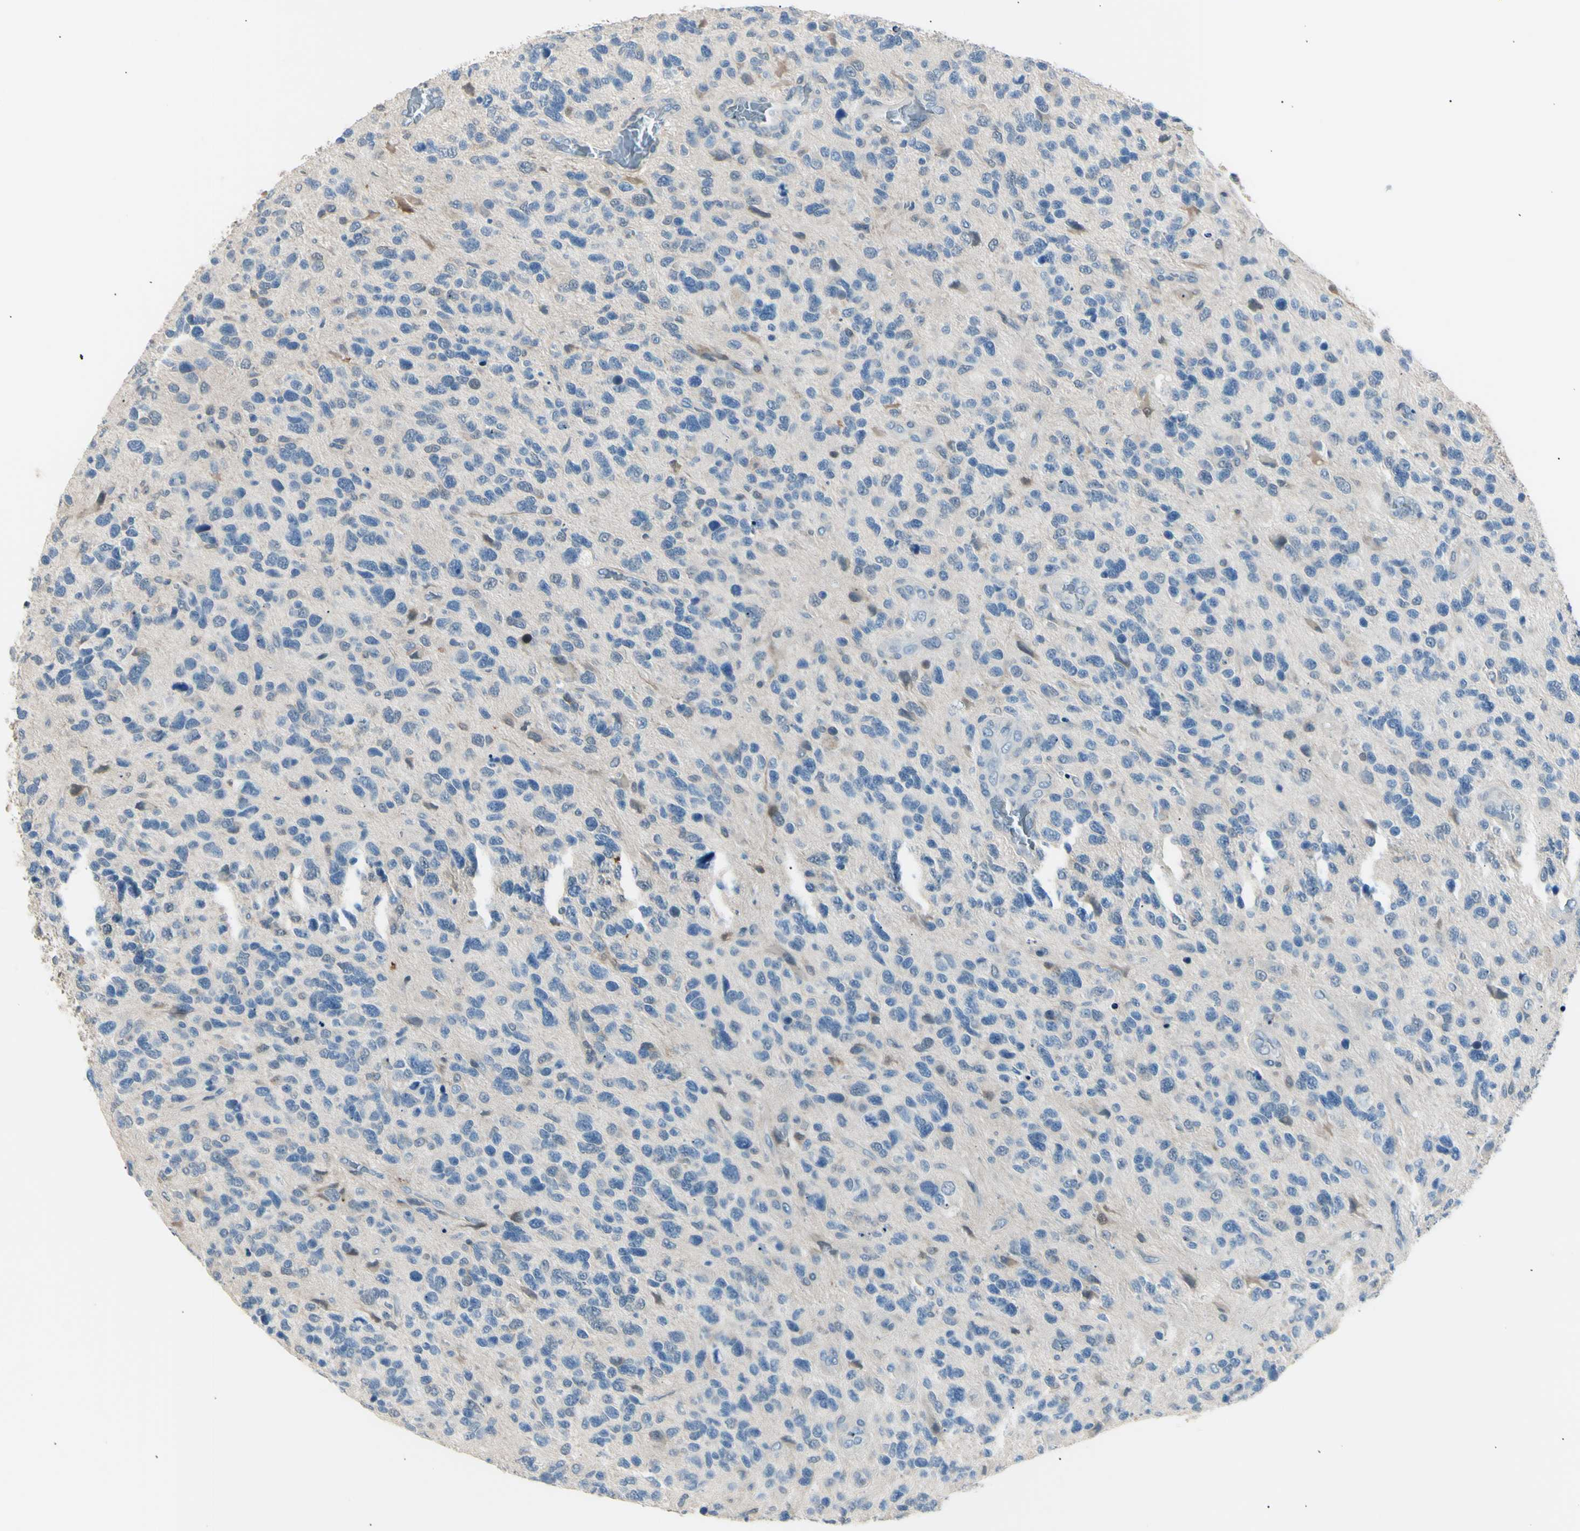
{"staining": {"intensity": "weak", "quantity": "<25%", "location": "cytoplasmic/membranous"}, "tissue": "glioma", "cell_type": "Tumor cells", "image_type": "cancer", "snomed": [{"axis": "morphology", "description": "Glioma, malignant, High grade"}, {"axis": "topography", "description": "Brain"}], "caption": "This is an immunohistochemistry histopathology image of malignant glioma (high-grade). There is no expression in tumor cells.", "gene": "LHPP", "patient": {"sex": "female", "age": 58}}